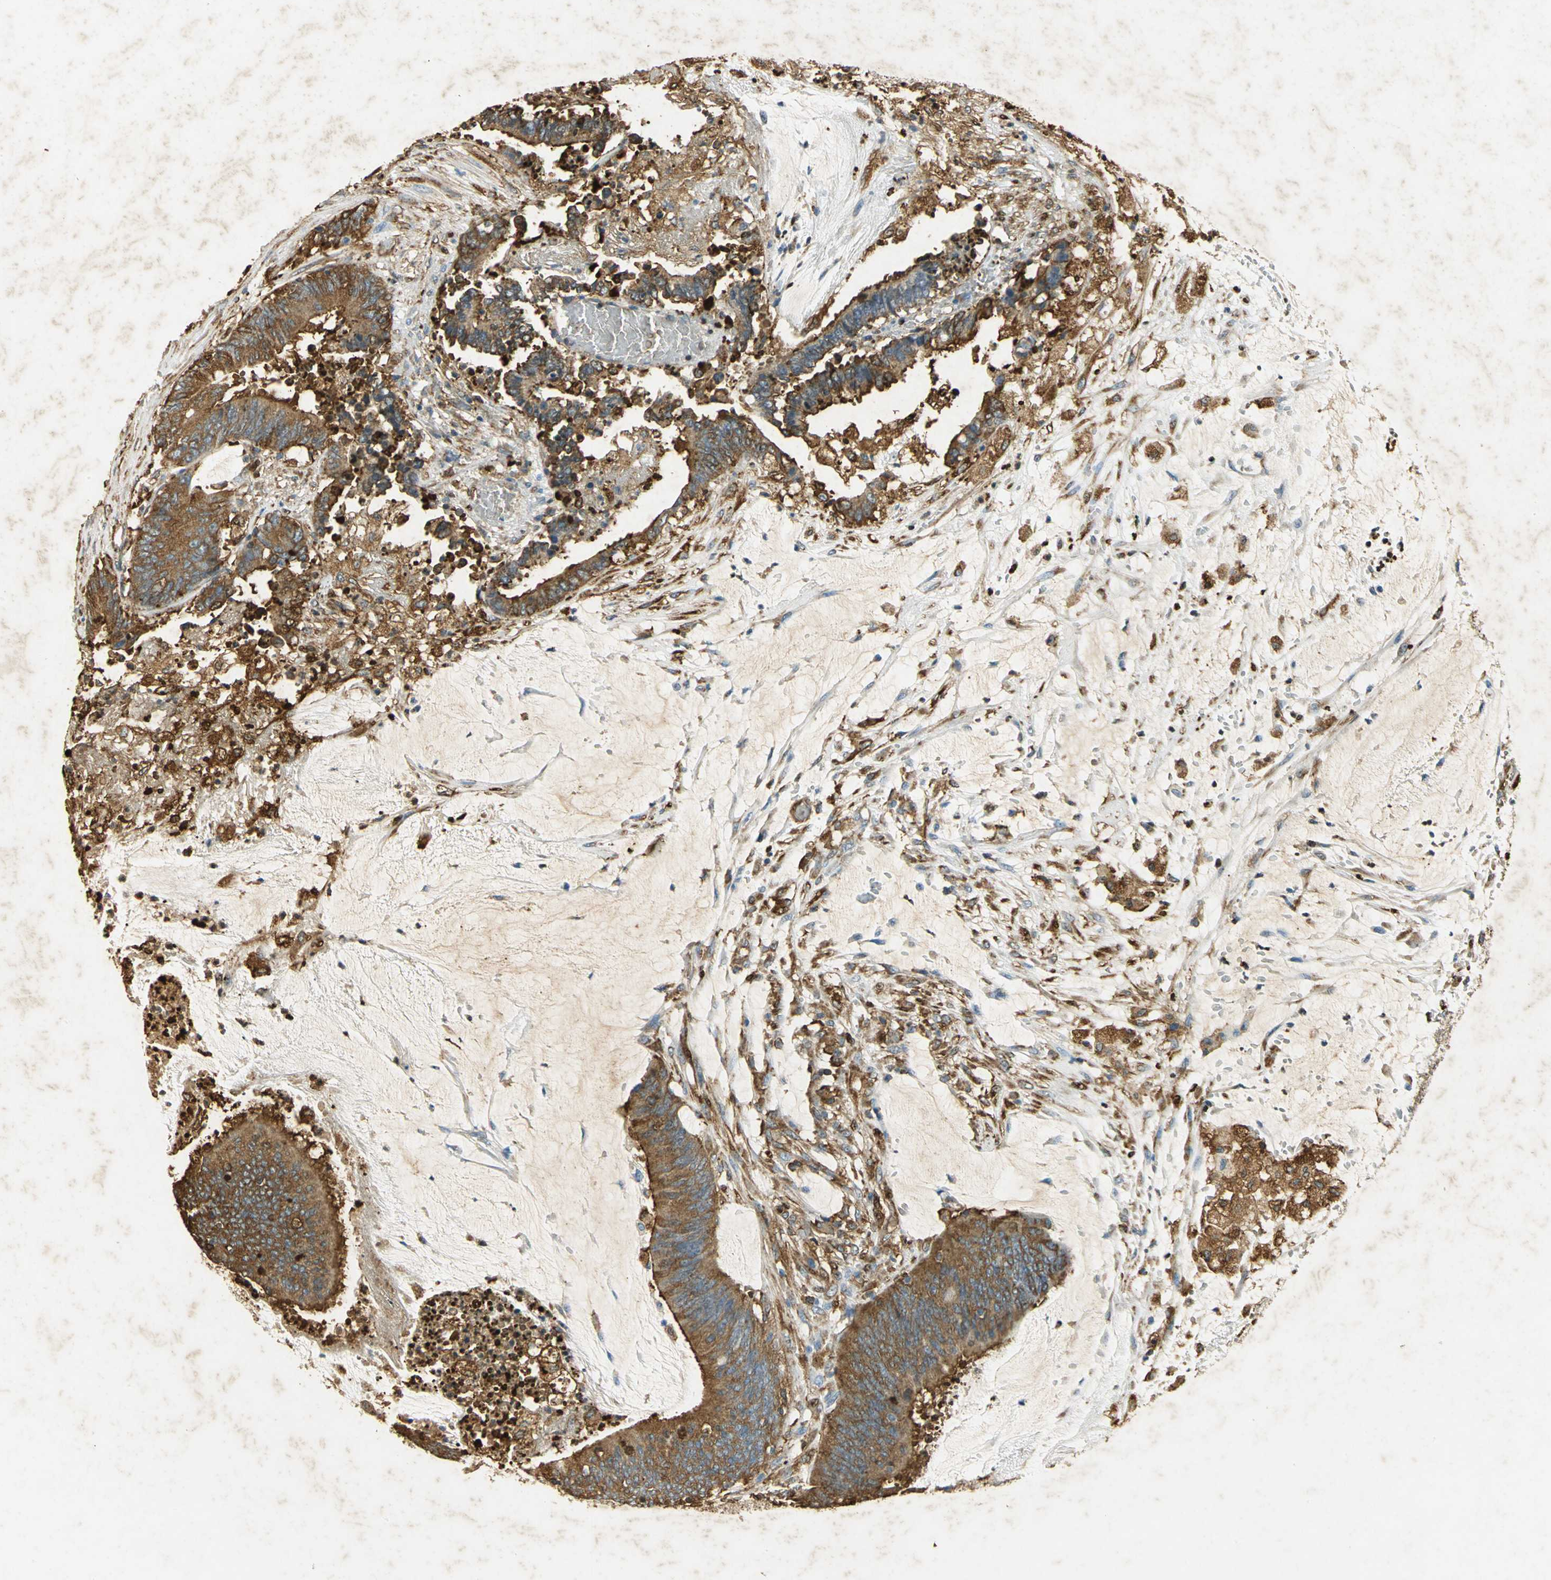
{"staining": {"intensity": "strong", "quantity": ">75%", "location": "cytoplasmic/membranous"}, "tissue": "colorectal cancer", "cell_type": "Tumor cells", "image_type": "cancer", "snomed": [{"axis": "morphology", "description": "Adenocarcinoma, NOS"}, {"axis": "topography", "description": "Rectum"}], "caption": "Colorectal adenocarcinoma stained for a protein shows strong cytoplasmic/membranous positivity in tumor cells.", "gene": "ANXA4", "patient": {"sex": "female", "age": 66}}